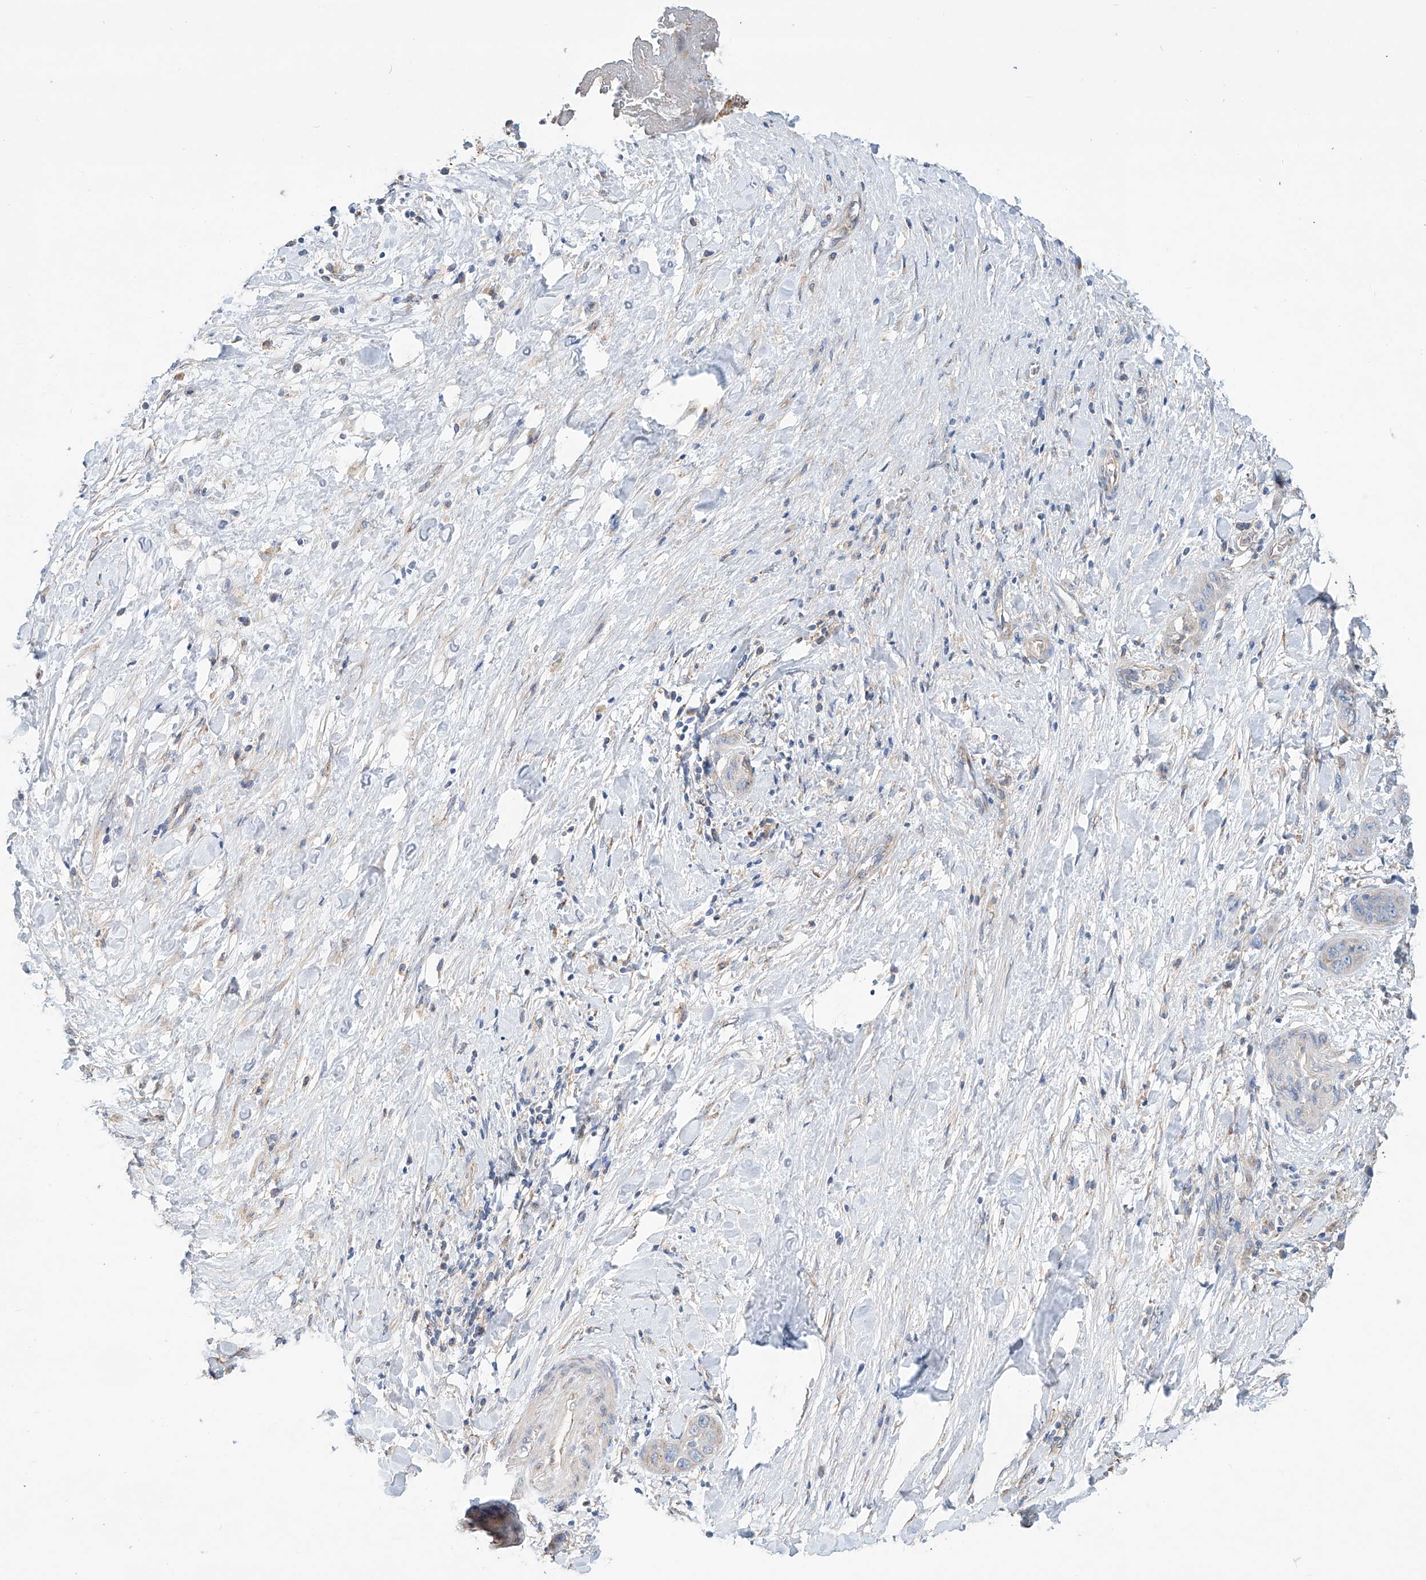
{"staining": {"intensity": "negative", "quantity": "none", "location": "none"}, "tissue": "liver cancer", "cell_type": "Tumor cells", "image_type": "cancer", "snomed": [{"axis": "morphology", "description": "Cholangiocarcinoma"}, {"axis": "topography", "description": "Liver"}], "caption": "This micrograph is of liver cholangiocarcinoma stained with immunohistochemistry (IHC) to label a protein in brown with the nuclei are counter-stained blue. There is no expression in tumor cells.", "gene": "SLC22A7", "patient": {"sex": "female", "age": 52}}